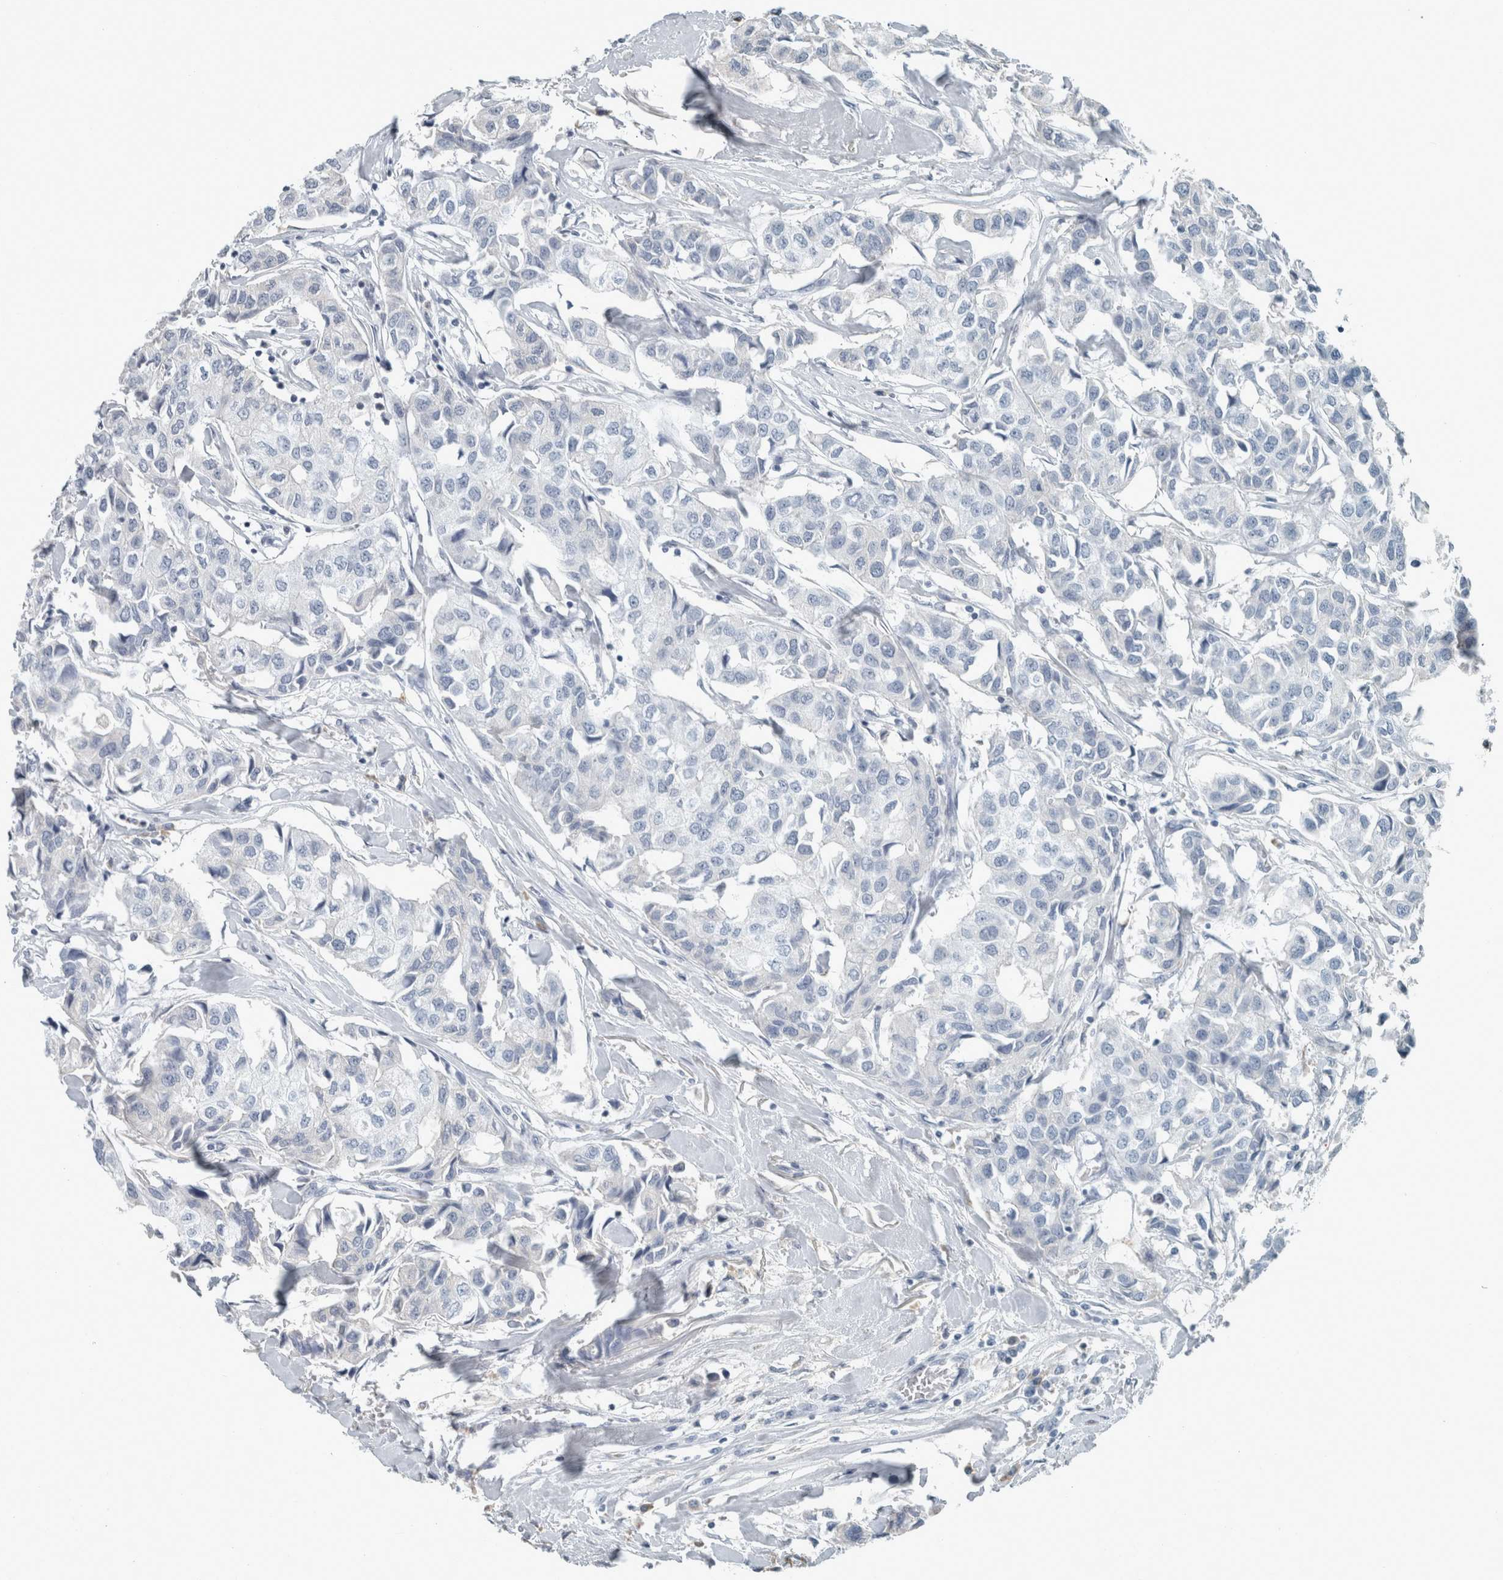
{"staining": {"intensity": "negative", "quantity": "none", "location": "none"}, "tissue": "breast cancer", "cell_type": "Tumor cells", "image_type": "cancer", "snomed": [{"axis": "morphology", "description": "Duct carcinoma"}, {"axis": "topography", "description": "Breast"}], "caption": "Breast infiltrating ductal carcinoma was stained to show a protein in brown. There is no significant expression in tumor cells. (Immunohistochemistry (ihc), brightfield microscopy, high magnification).", "gene": "CHL1", "patient": {"sex": "female", "age": 80}}